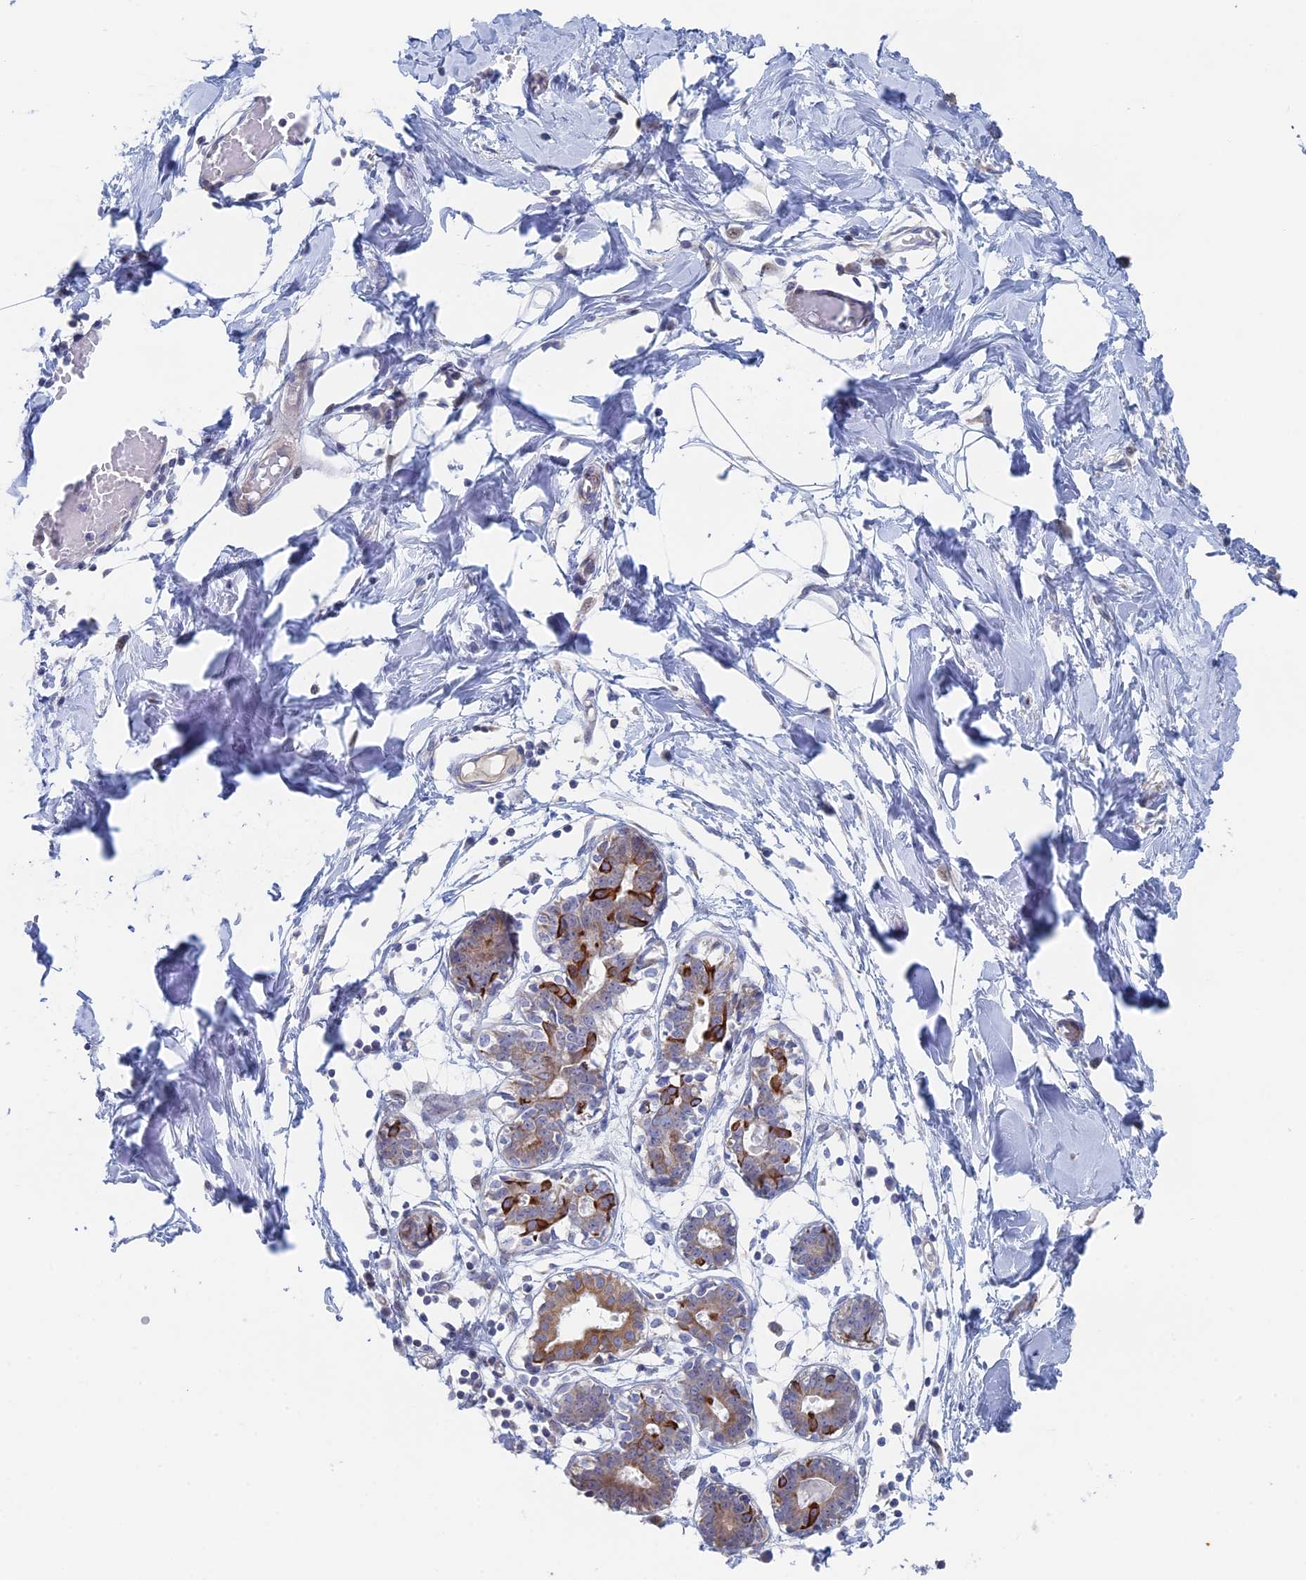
{"staining": {"intensity": "weak", "quantity": "25%-75%", "location": "cytoplasmic/membranous"}, "tissue": "breast", "cell_type": "Adipocytes", "image_type": "normal", "snomed": [{"axis": "morphology", "description": "Normal tissue, NOS"}, {"axis": "topography", "description": "Breast"}], "caption": "Immunohistochemical staining of benign breast displays 25%-75% levels of weak cytoplasmic/membranous protein positivity in about 25%-75% of adipocytes. The protein is shown in brown color, while the nuclei are stained blue.", "gene": "IL7", "patient": {"sex": "female", "age": 27}}